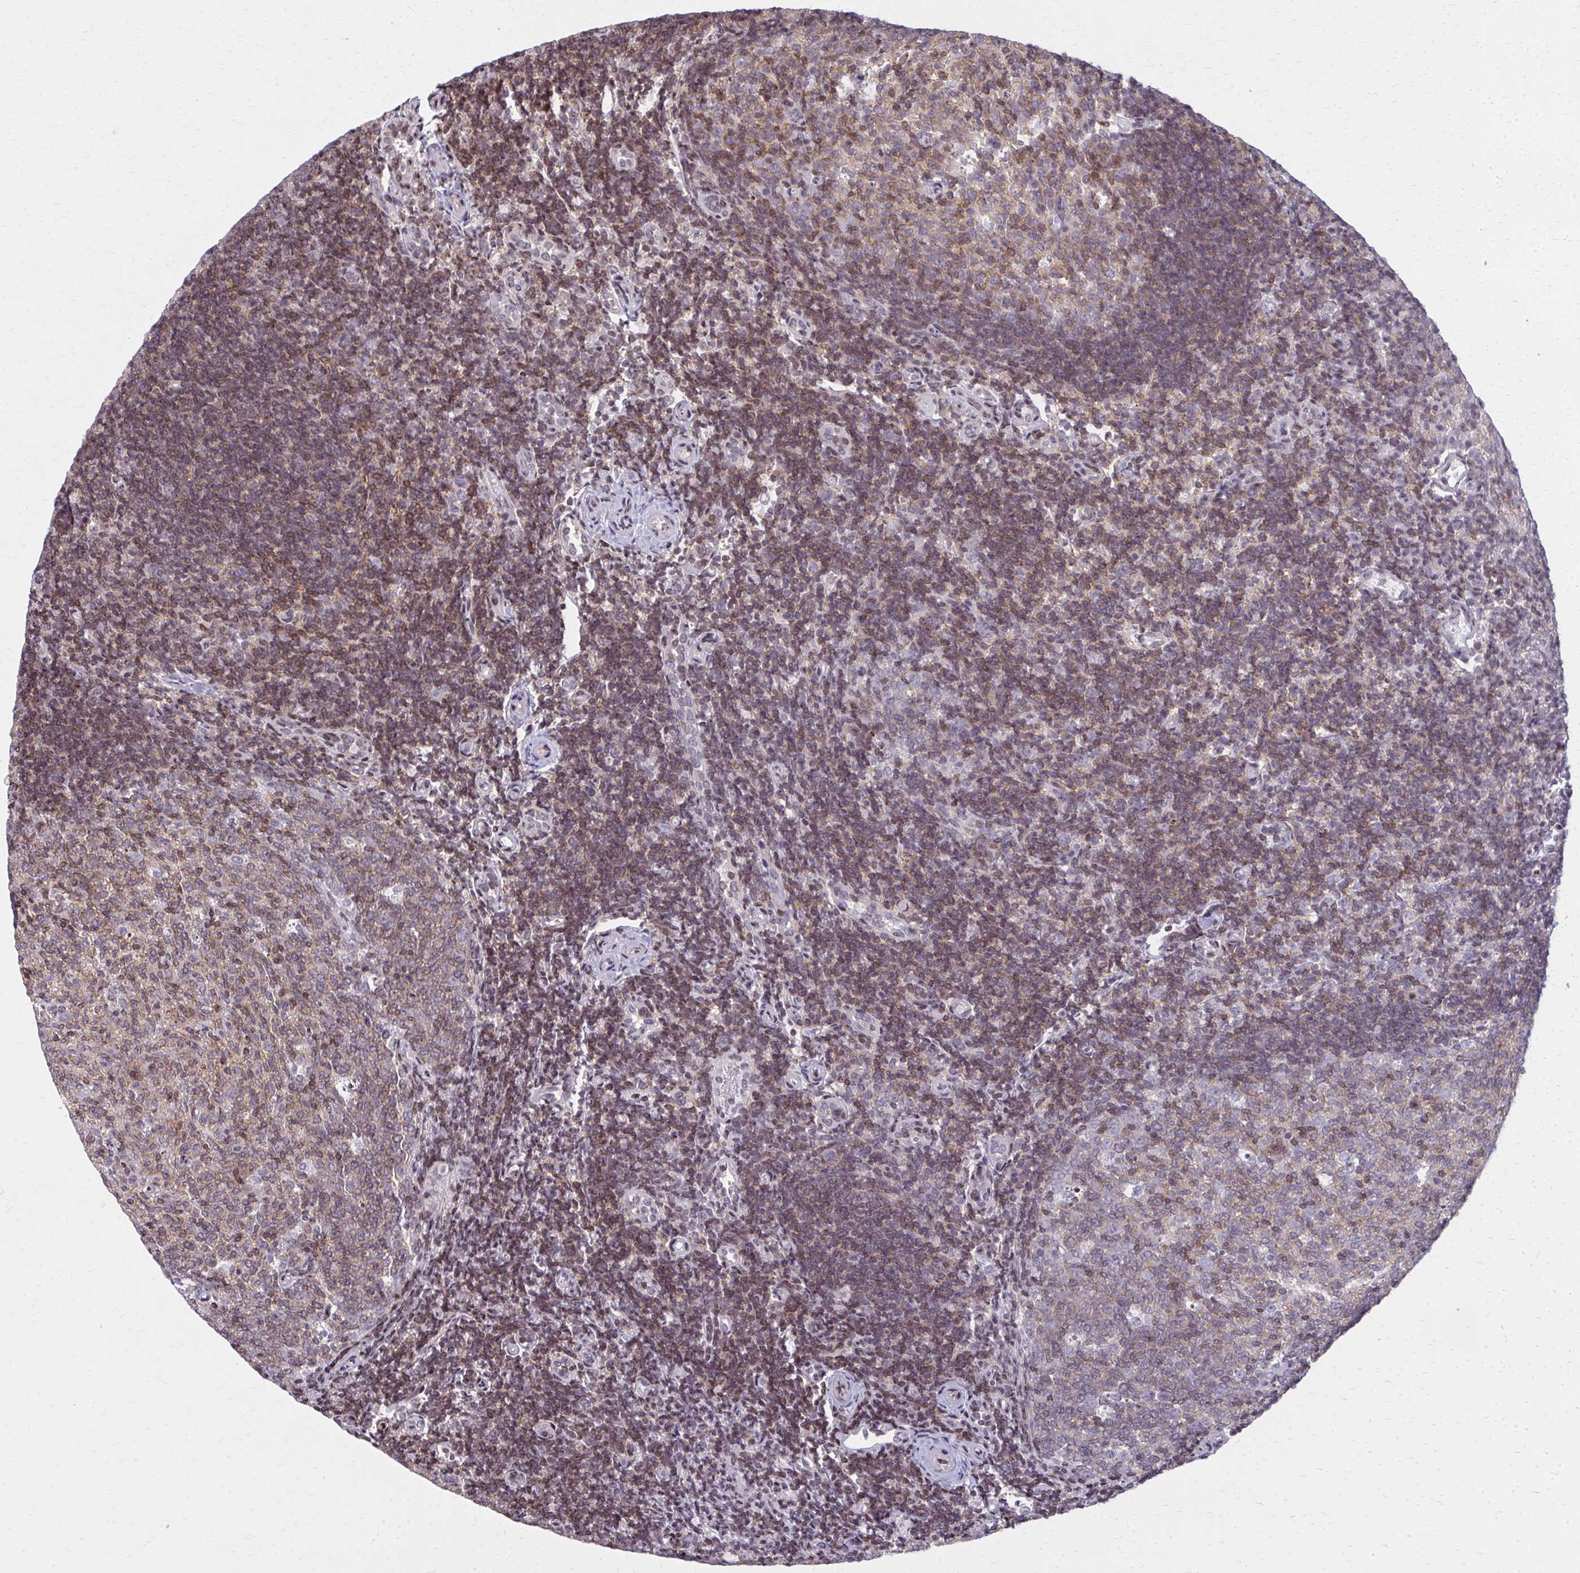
{"staining": {"intensity": "moderate", "quantity": ">75%", "location": "cytoplasmic/membranous"}, "tissue": "tonsil", "cell_type": "Germinal center cells", "image_type": "normal", "snomed": [{"axis": "morphology", "description": "Normal tissue, NOS"}, {"axis": "topography", "description": "Tonsil"}], "caption": "Immunohistochemistry (DAB) staining of normal tonsil shows moderate cytoplasmic/membranous protein staining in approximately >75% of germinal center cells.", "gene": "AP5M1", "patient": {"sex": "female", "age": 10}}